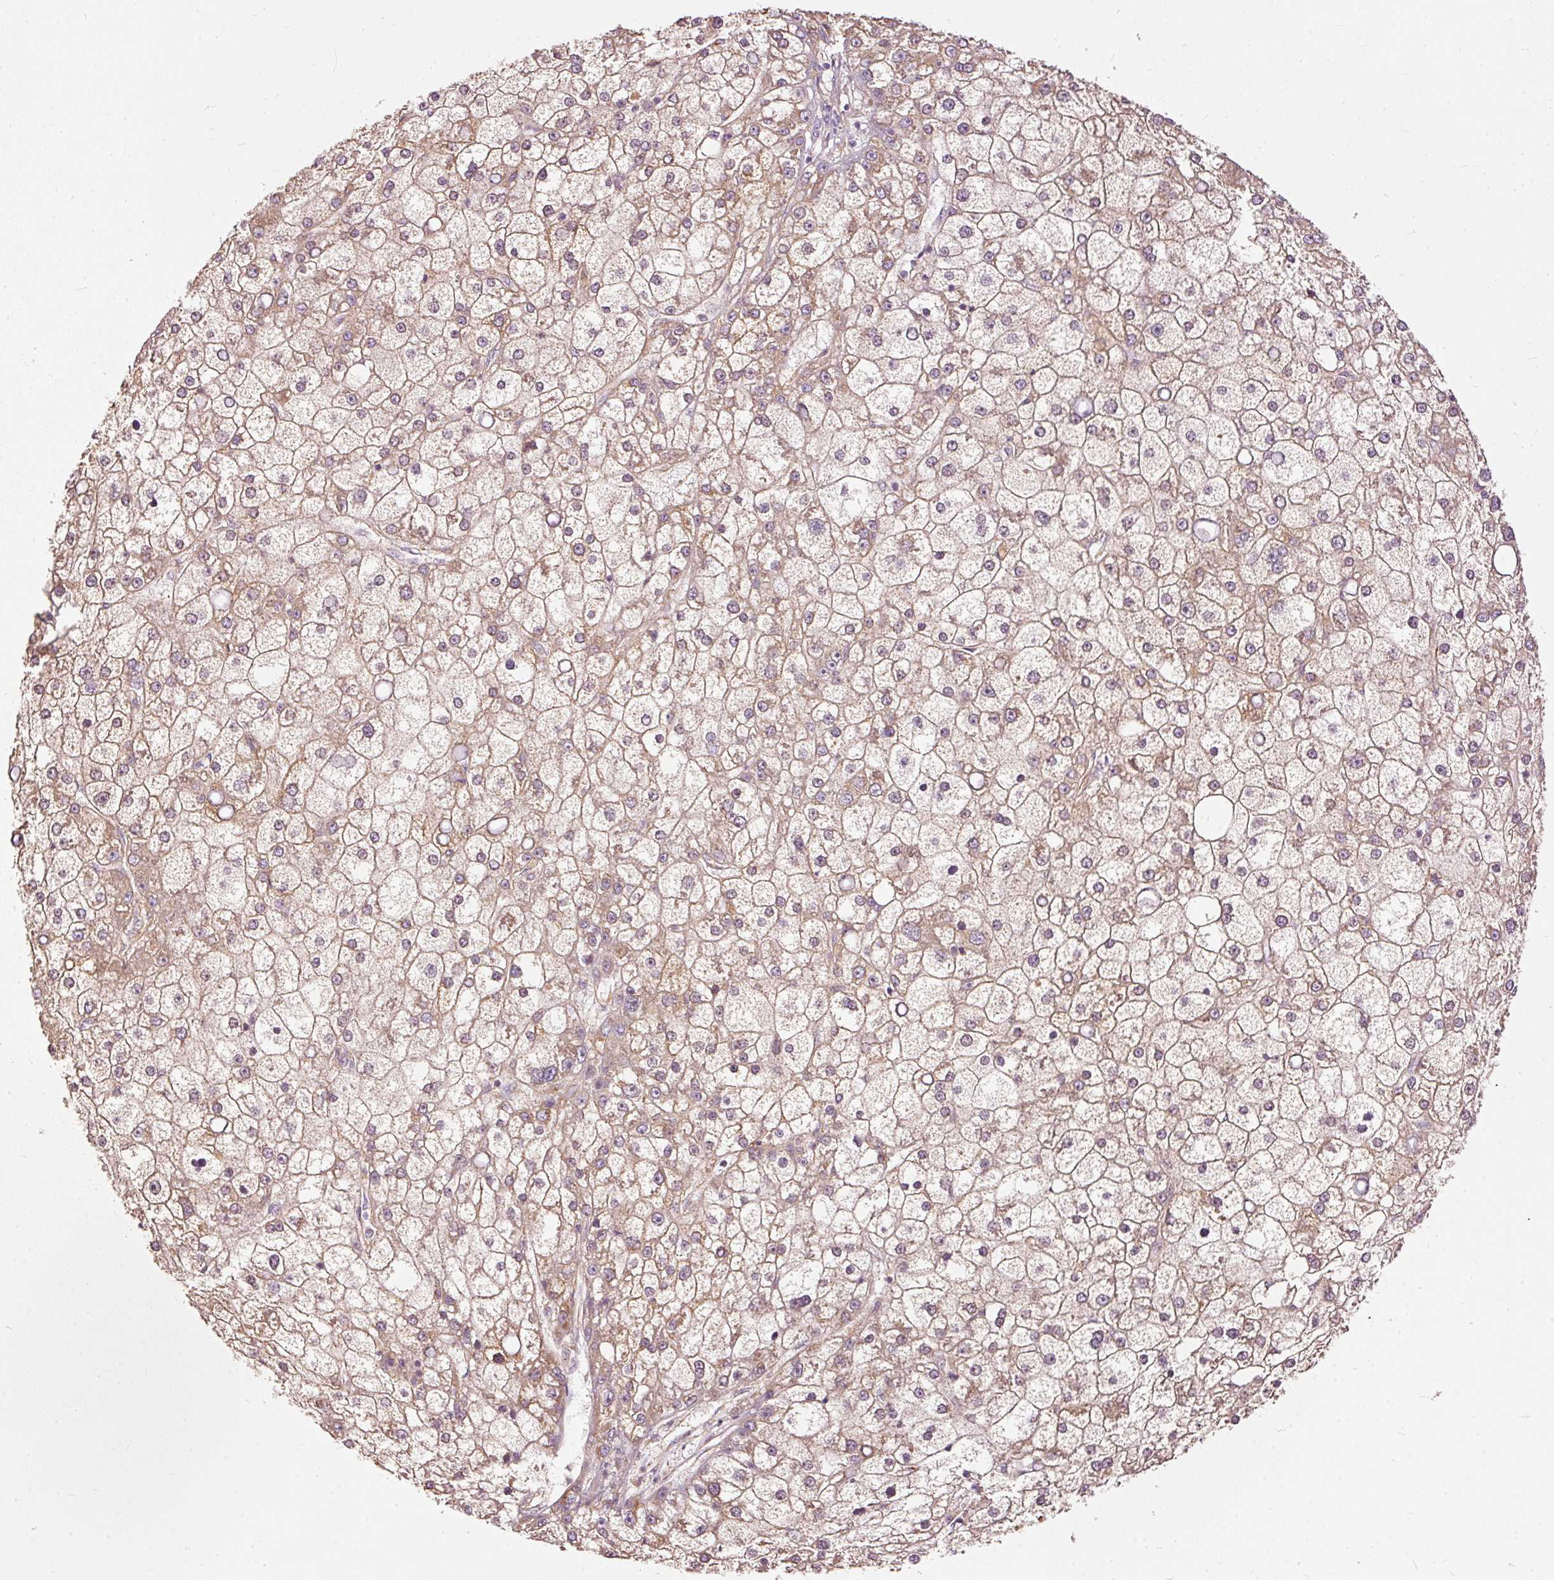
{"staining": {"intensity": "weak", "quantity": "25%-75%", "location": "cytoplasmic/membranous"}, "tissue": "liver cancer", "cell_type": "Tumor cells", "image_type": "cancer", "snomed": [{"axis": "morphology", "description": "Carcinoma, Hepatocellular, NOS"}, {"axis": "topography", "description": "Liver"}], "caption": "Brown immunohistochemical staining in liver cancer demonstrates weak cytoplasmic/membranous staining in approximately 25%-75% of tumor cells.", "gene": "PAQR9", "patient": {"sex": "male", "age": 67}}